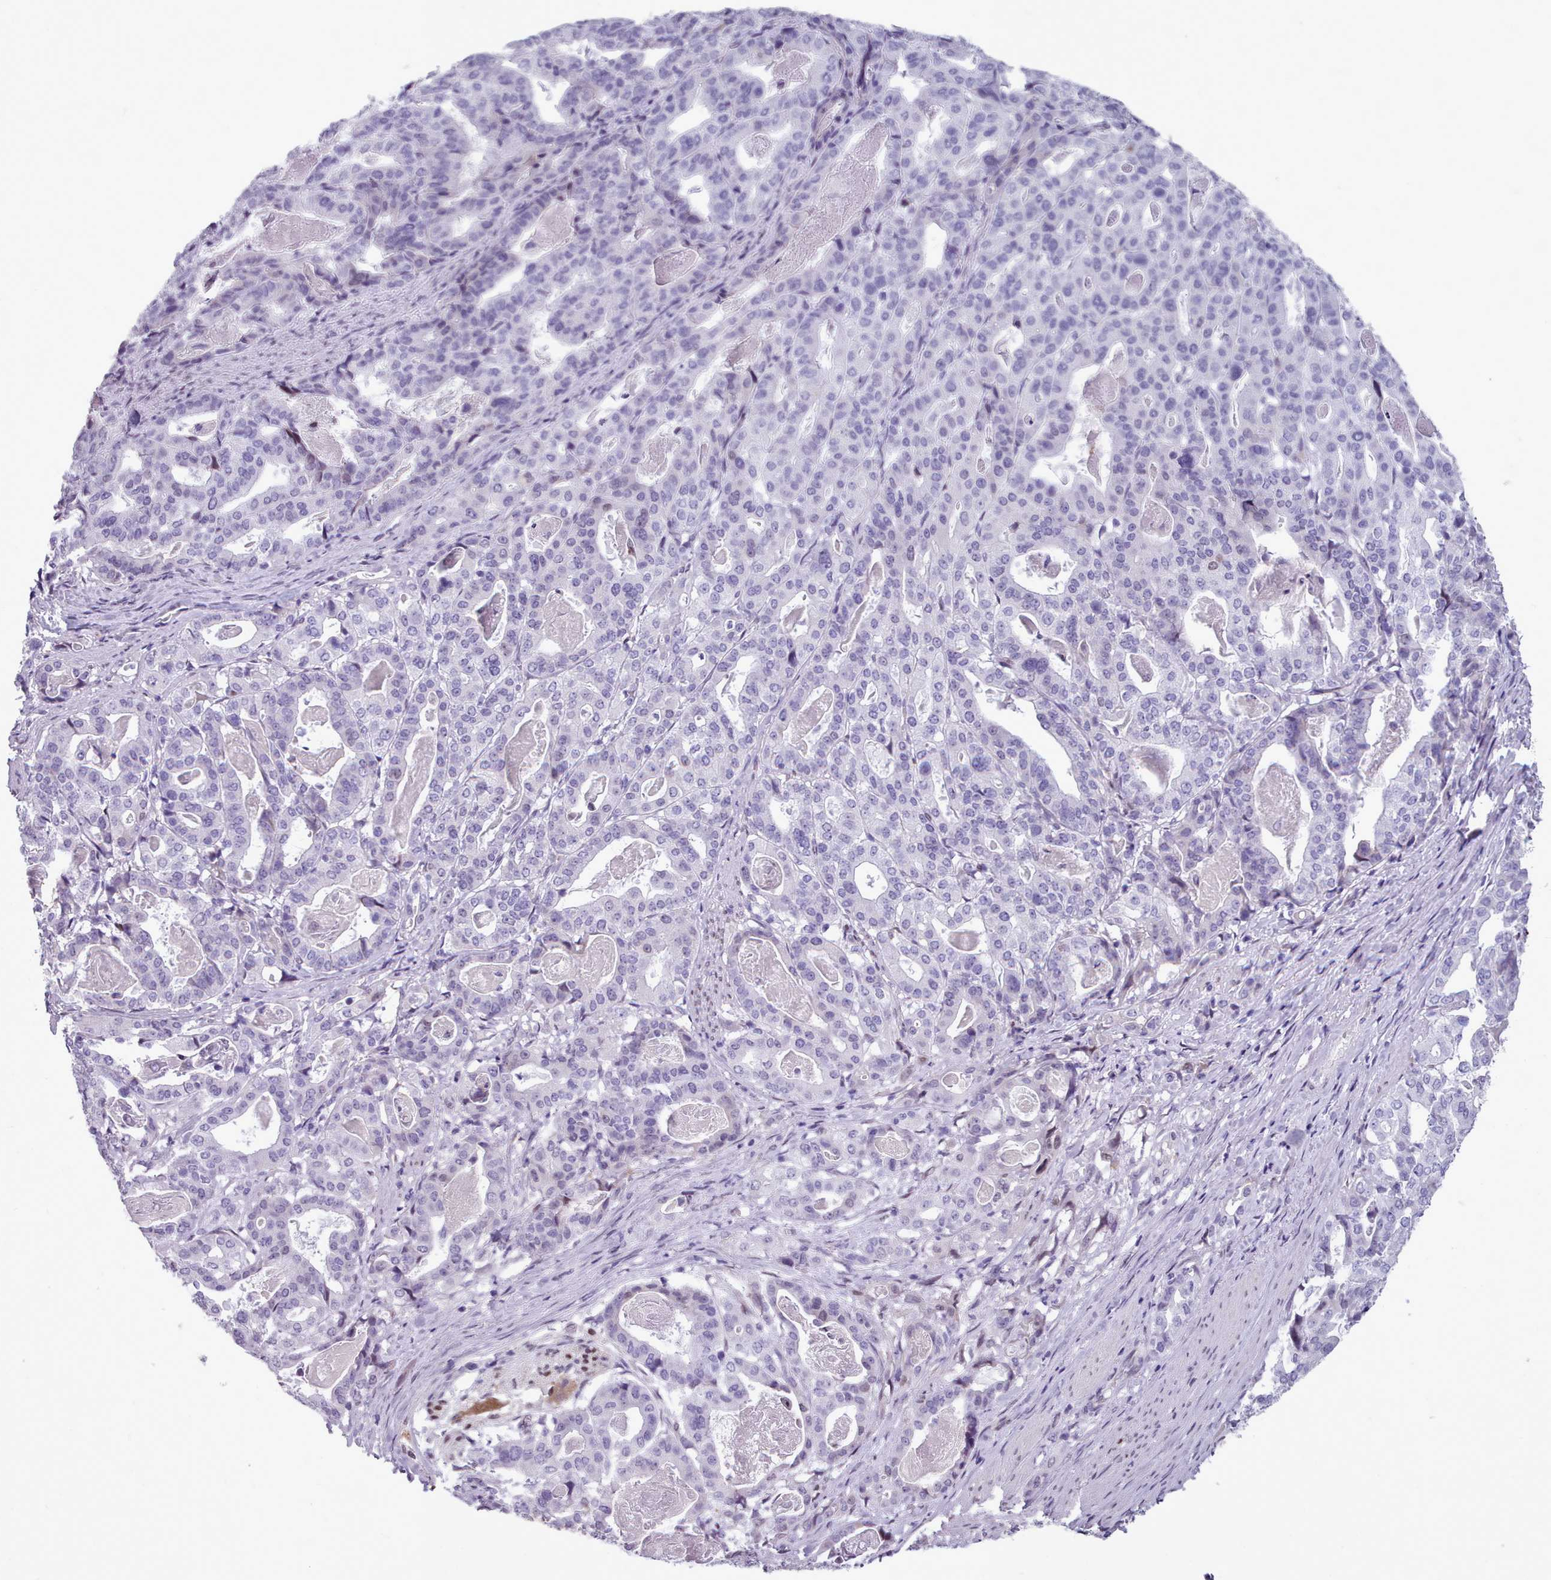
{"staining": {"intensity": "negative", "quantity": "none", "location": "none"}, "tissue": "stomach cancer", "cell_type": "Tumor cells", "image_type": "cancer", "snomed": [{"axis": "morphology", "description": "Adenocarcinoma, NOS"}, {"axis": "topography", "description": "Stomach"}], "caption": "Tumor cells are negative for protein expression in human stomach adenocarcinoma. (DAB immunohistochemistry (IHC) with hematoxylin counter stain).", "gene": "KCNT2", "patient": {"sex": "male", "age": 48}}